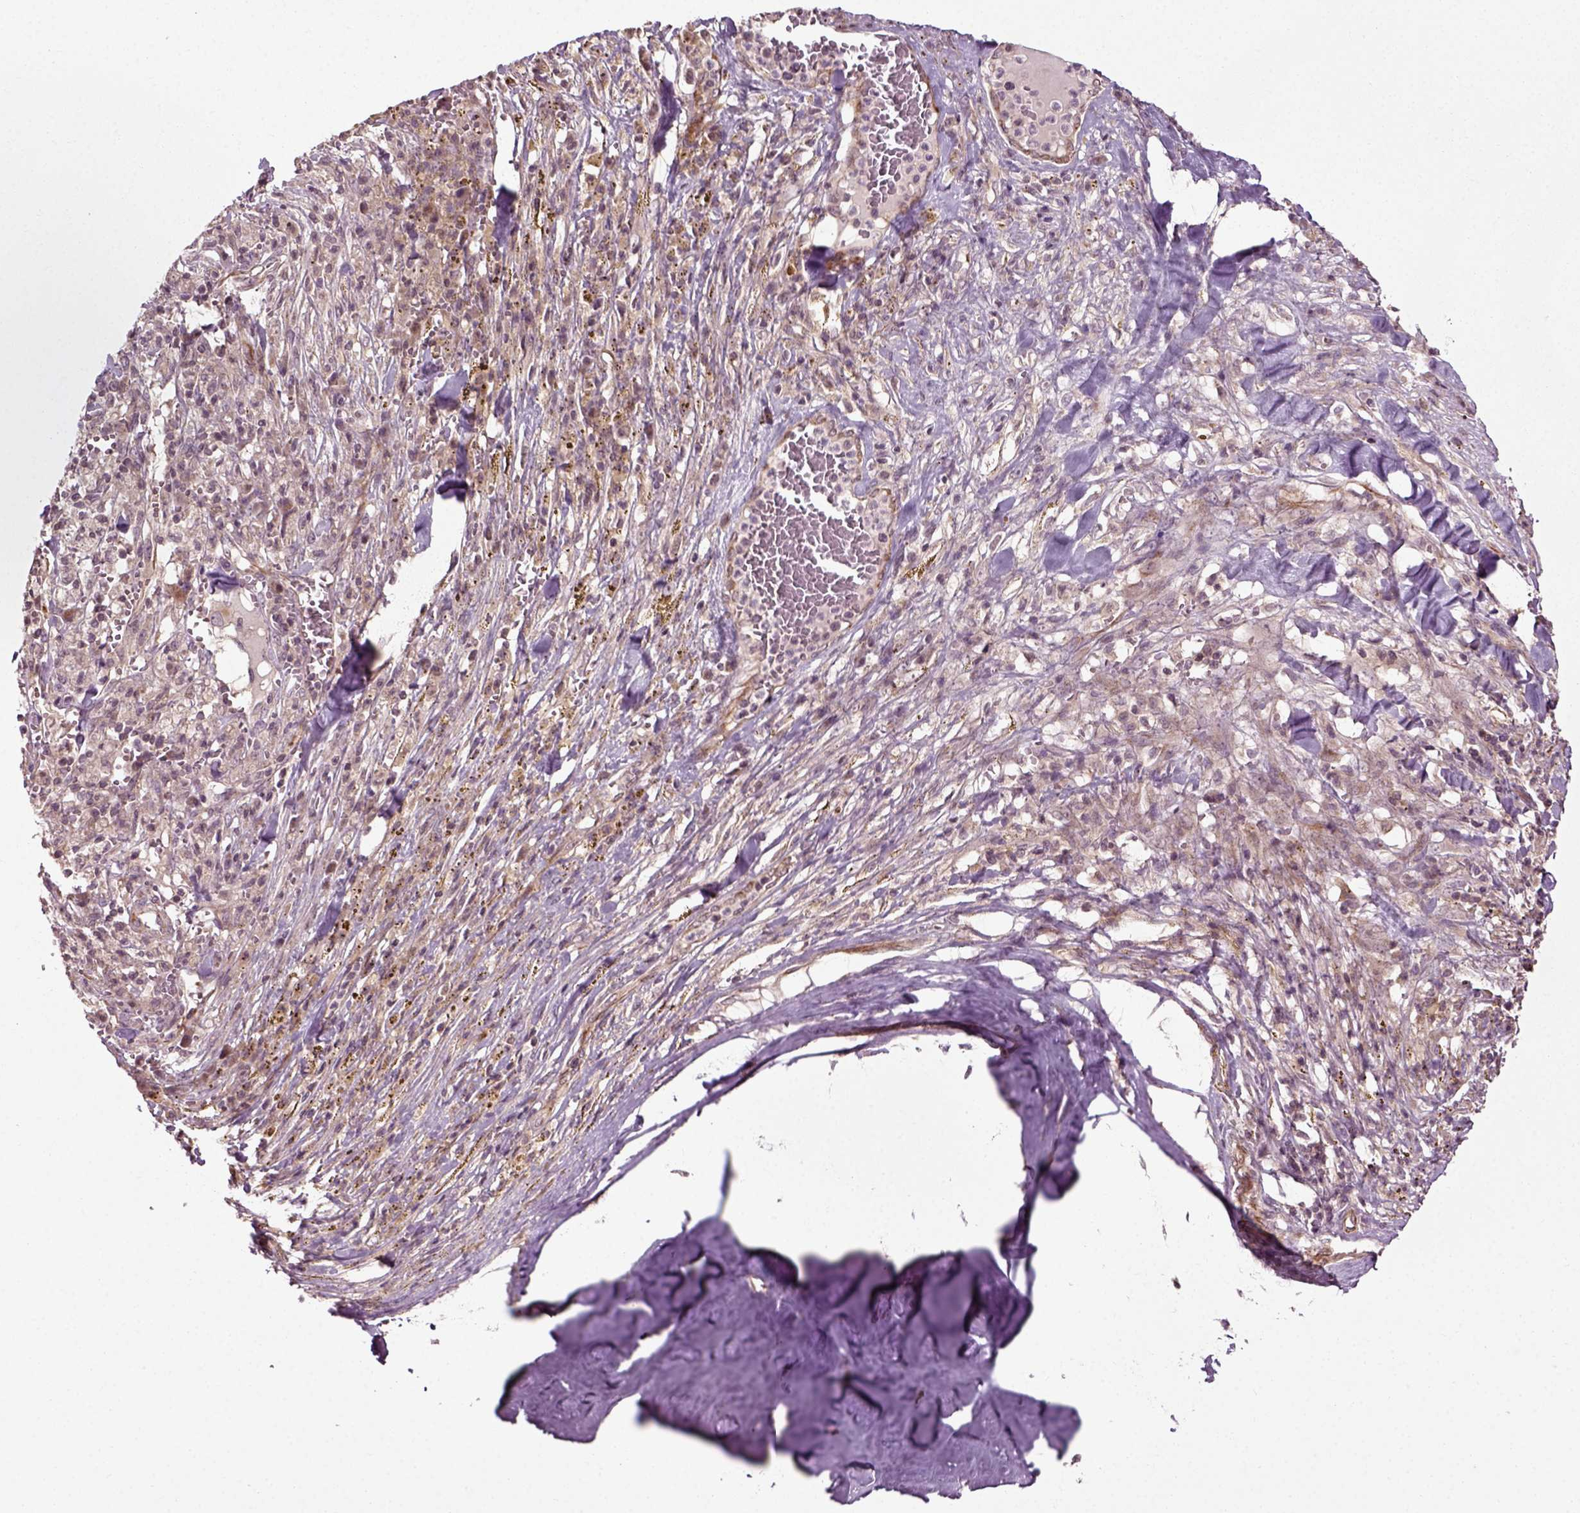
{"staining": {"intensity": "weak", "quantity": "<25%", "location": "cytoplasmic/membranous"}, "tissue": "melanoma", "cell_type": "Tumor cells", "image_type": "cancer", "snomed": [{"axis": "morphology", "description": "Malignant melanoma, NOS"}, {"axis": "topography", "description": "Skin"}], "caption": "This histopathology image is of malignant melanoma stained with IHC to label a protein in brown with the nuclei are counter-stained blue. There is no expression in tumor cells.", "gene": "PLCD3", "patient": {"sex": "female", "age": 91}}